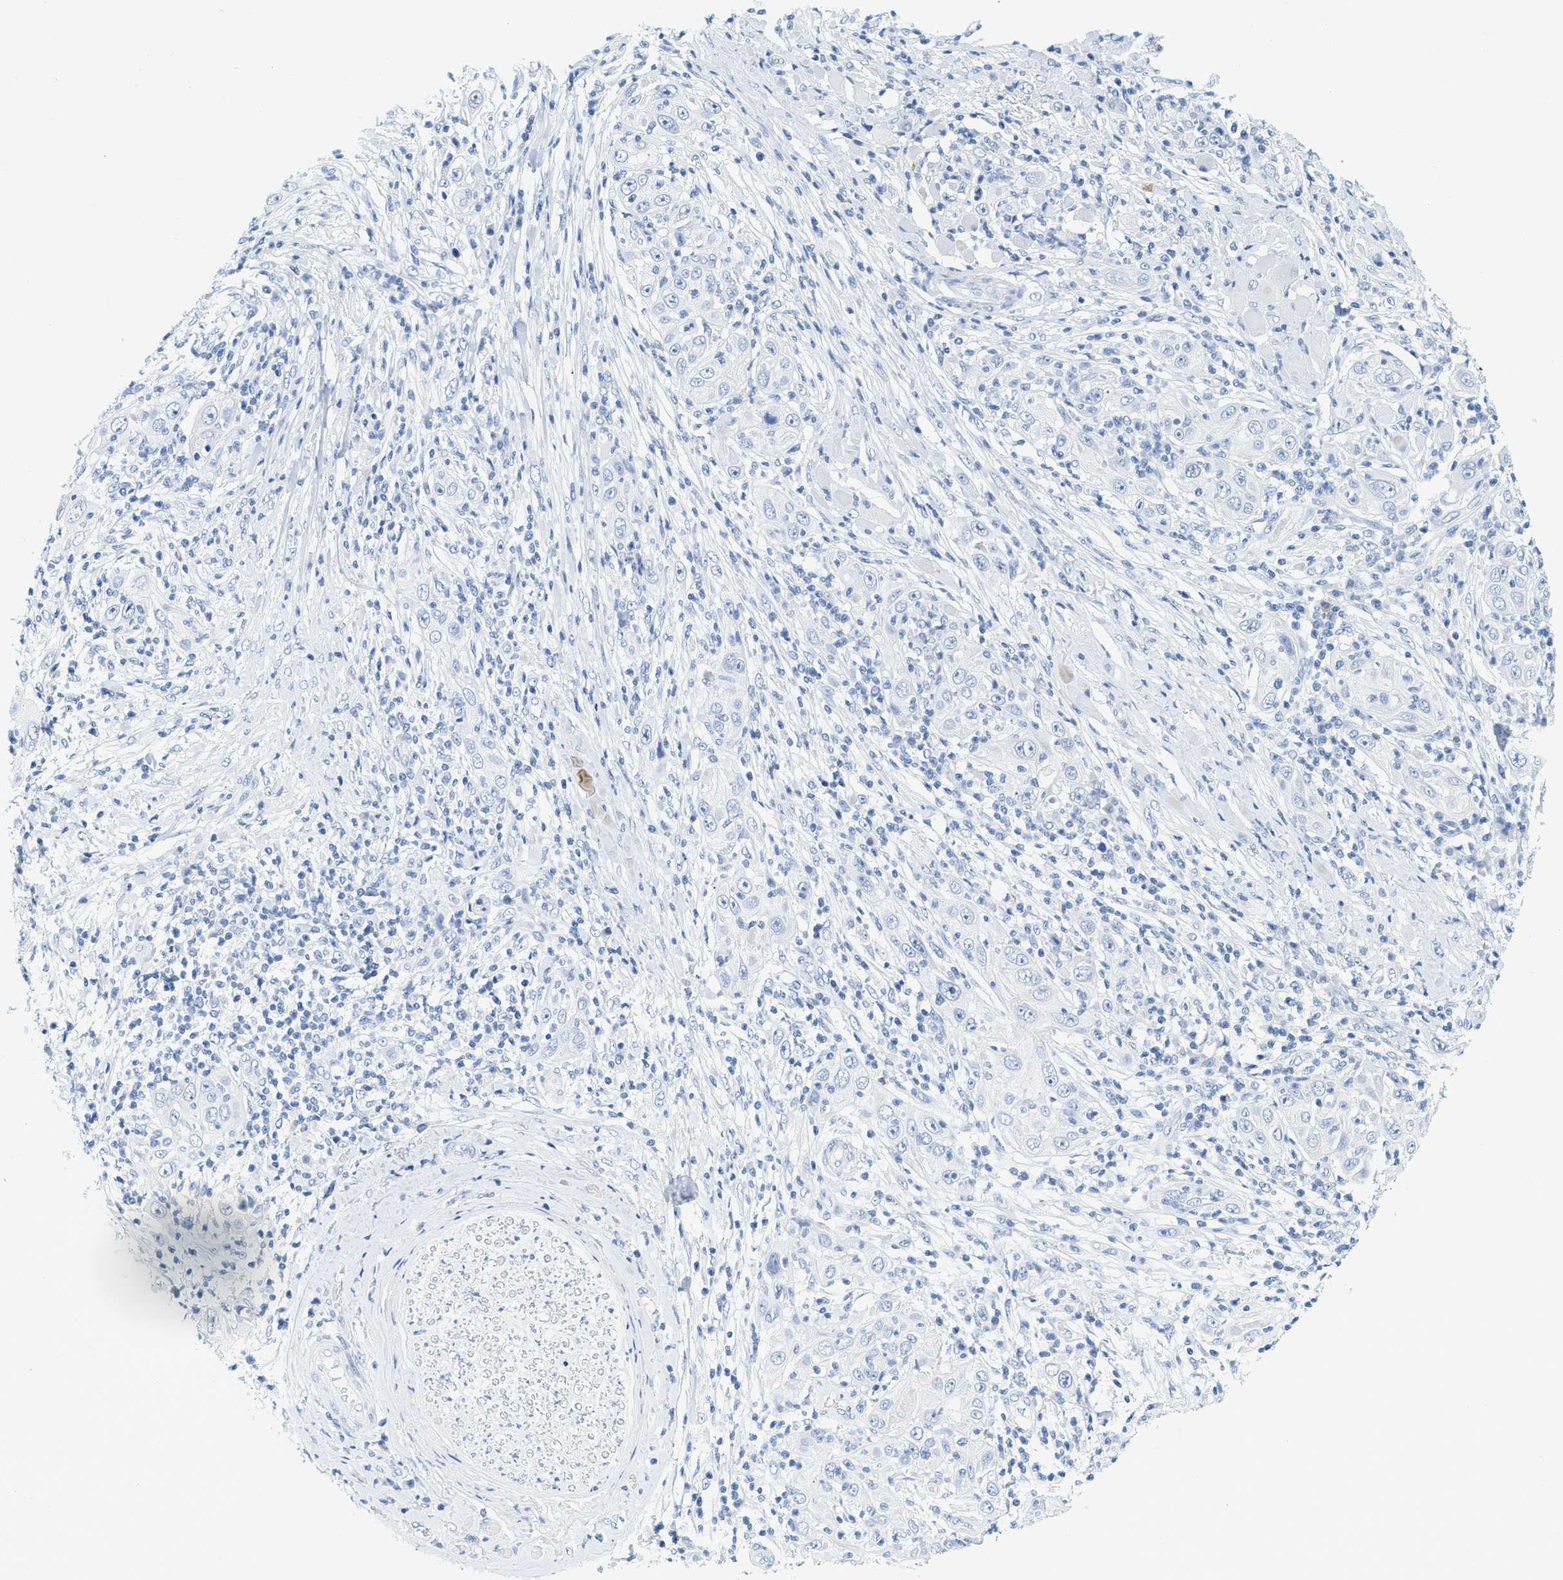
{"staining": {"intensity": "negative", "quantity": "none", "location": "none"}, "tissue": "skin cancer", "cell_type": "Tumor cells", "image_type": "cancer", "snomed": [{"axis": "morphology", "description": "Squamous cell carcinoma, NOS"}, {"axis": "topography", "description": "Skin"}], "caption": "This is a photomicrograph of immunohistochemistry staining of skin squamous cell carcinoma, which shows no staining in tumor cells.", "gene": "LCN2", "patient": {"sex": "female", "age": 88}}